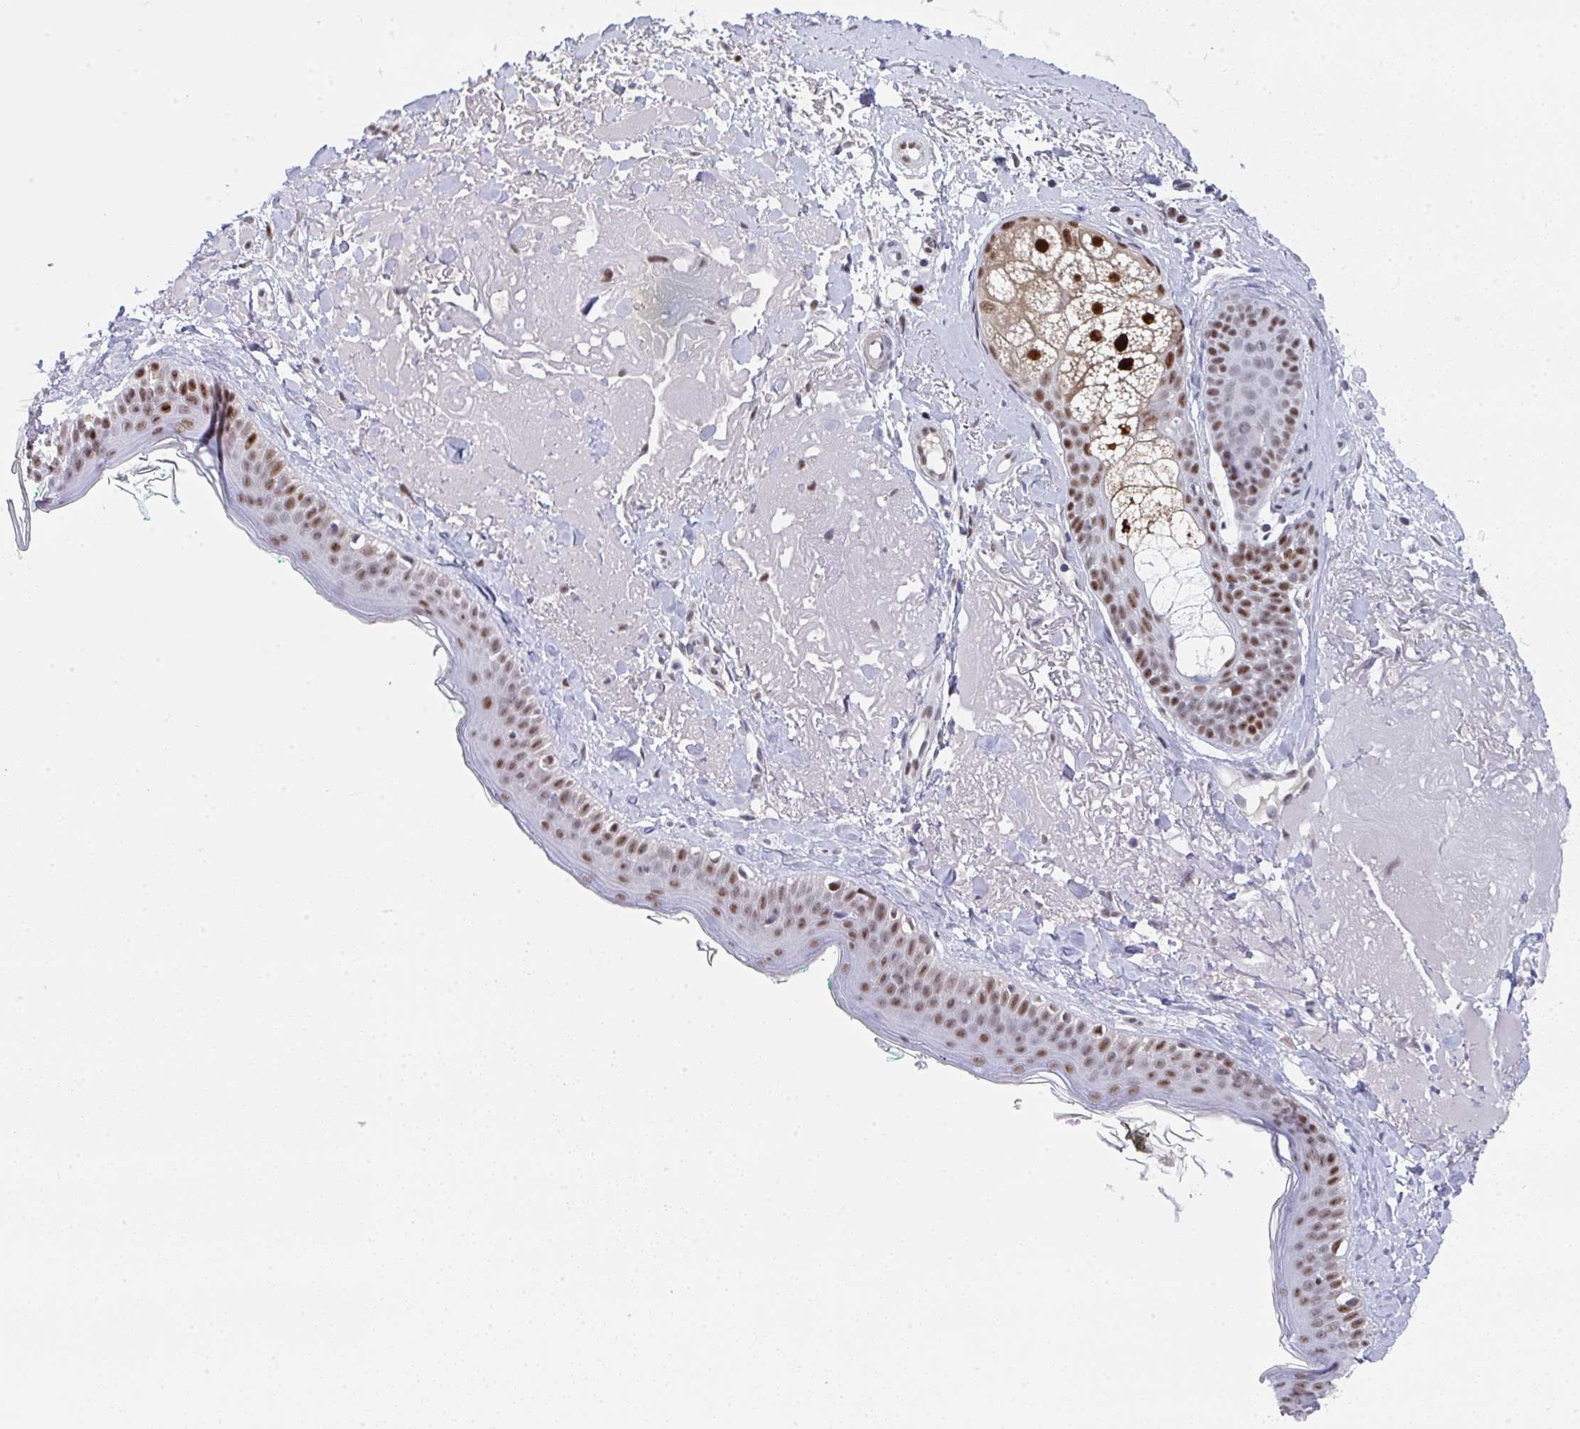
{"staining": {"intensity": "negative", "quantity": "none", "location": "none"}, "tissue": "skin", "cell_type": "Fibroblasts", "image_type": "normal", "snomed": [{"axis": "morphology", "description": "Normal tissue, NOS"}, {"axis": "topography", "description": "Skin"}], "caption": "This photomicrograph is of normal skin stained with immunohistochemistry (IHC) to label a protein in brown with the nuclei are counter-stained blue. There is no positivity in fibroblasts.", "gene": "JDP2", "patient": {"sex": "male", "age": 73}}